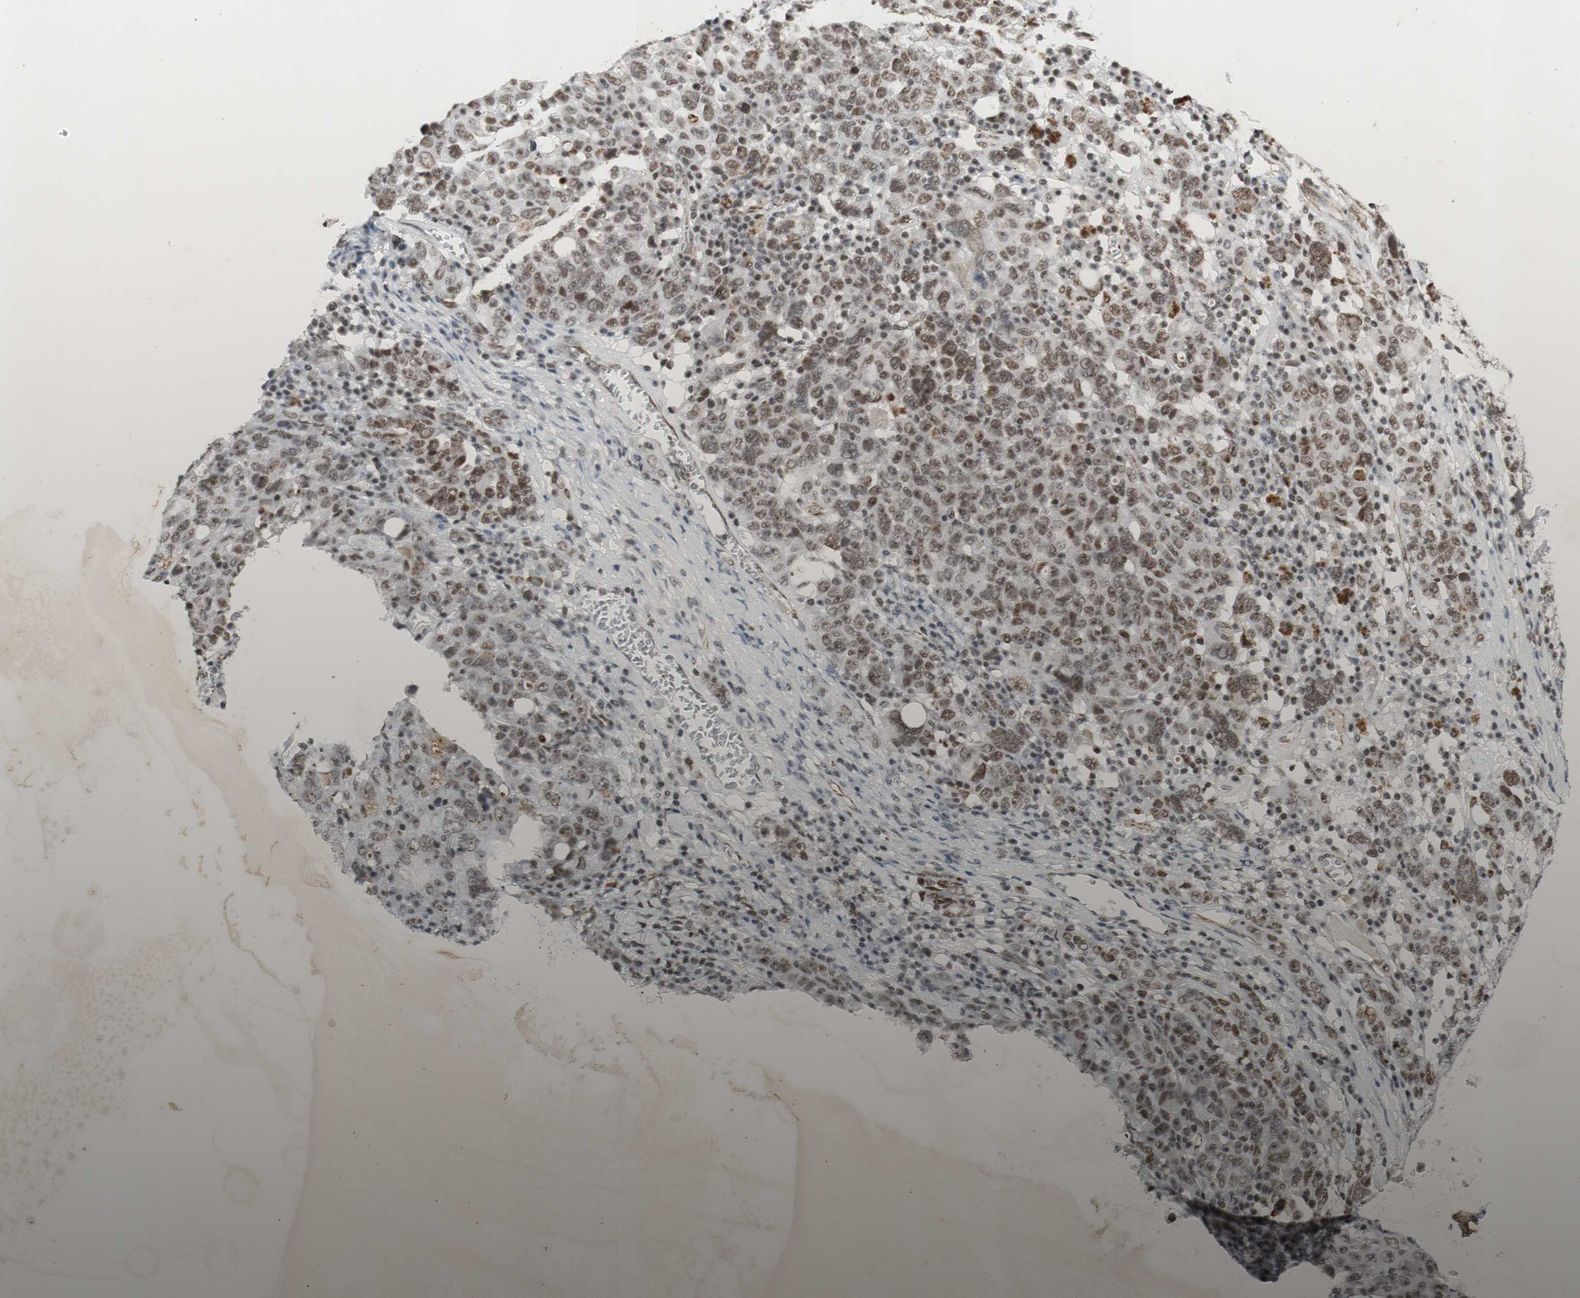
{"staining": {"intensity": "moderate", "quantity": ">75%", "location": "nuclear"}, "tissue": "ovarian cancer", "cell_type": "Tumor cells", "image_type": "cancer", "snomed": [{"axis": "morphology", "description": "Carcinoma, endometroid"}, {"axis": "topography", "description": "Ovary"}], "caption": "Brown immunohistochemical staining in ovarian endometroid carcinoma displays moderate nuclear positivity in approximately >75% of tumor cells.", "gene": "IRF1", "patient": {"sex": "female", "age": 62}}